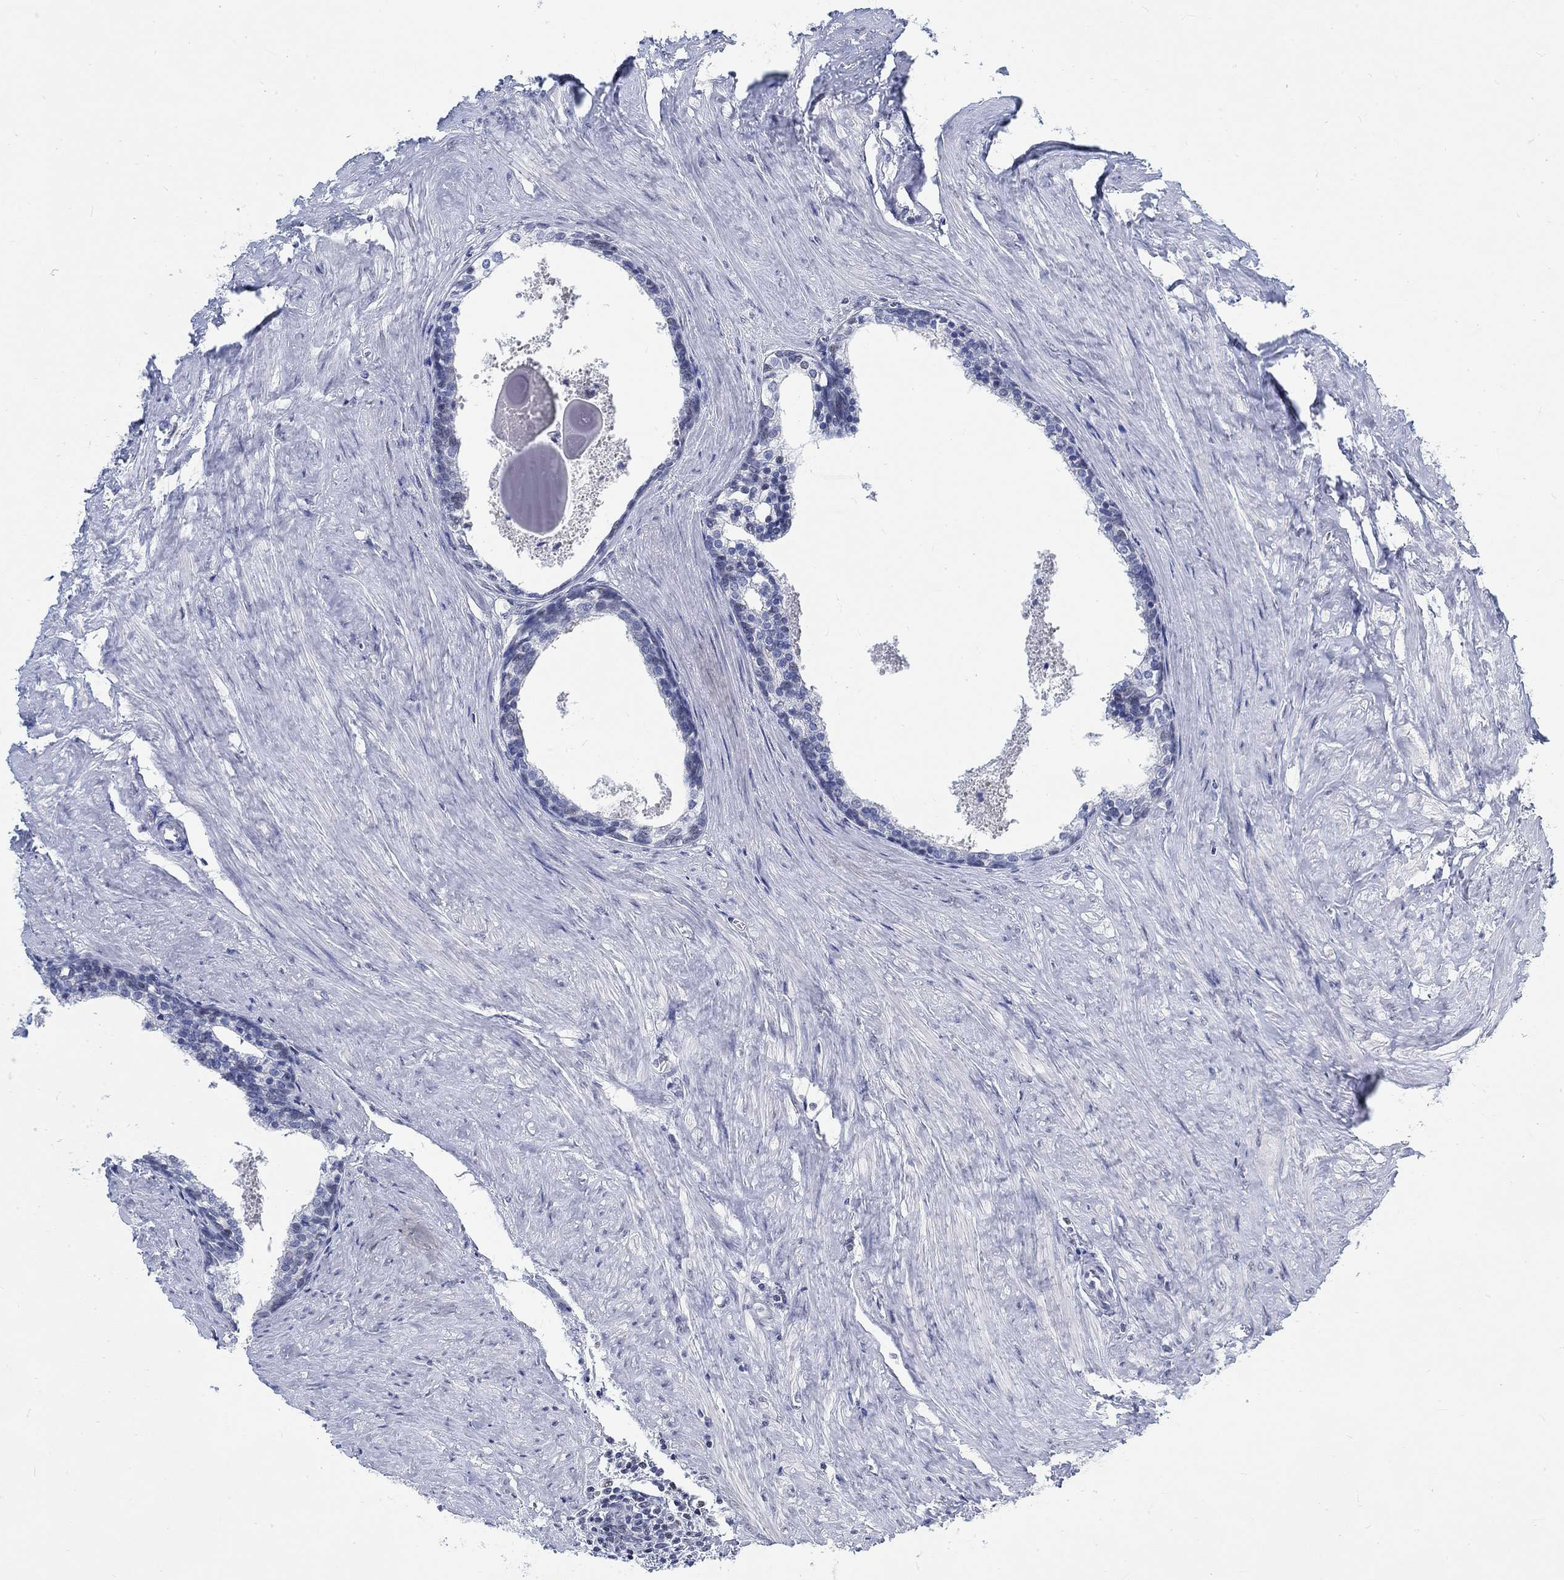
{"staining": {"intensity": "negative", "quantity": "none", "location": "none"}, "tissue": "prostate cancer", "cell_type": "Tumor cells", "image_type": "cancer", "snomed": [{"axis": "morphology", "description": "Adenocarcinoma, NOS"}, {"axis": "topography", "description": "Prostate and seminal vesicle, NOS"}], "caption": "A micrograph of human prostate adenocarcinoma is negative for staining in tumor cells.", "gene": "KCNH8", "patient": {"sex": "male", "age": 63}}